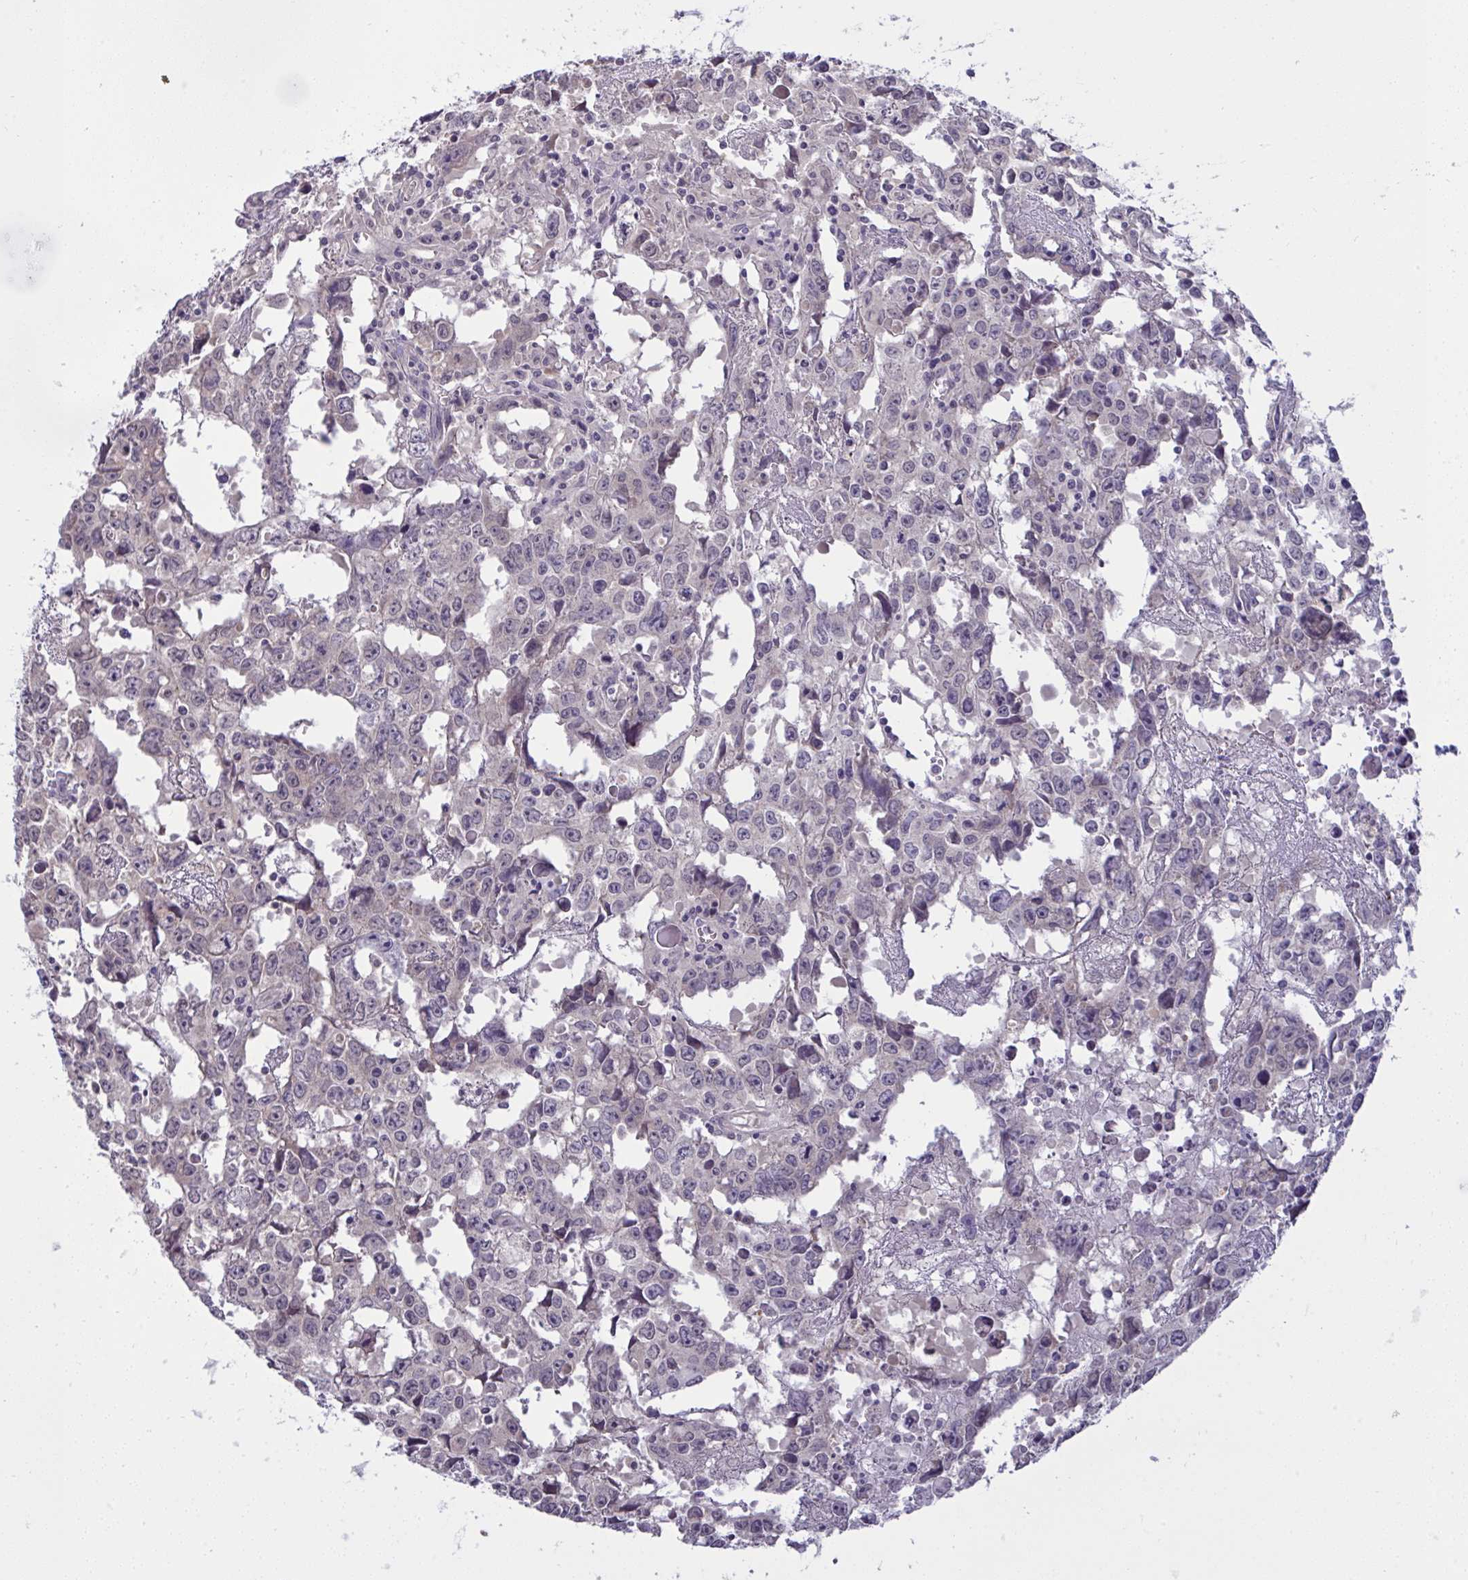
{"staining": {"intensity": "negative", "quantity": "none", "location": "none"}, "tissue": "testis cancer", "cell_type": "Tumor cells", "image_type": "cancer", "snomed": [{"axis": "morphology", "description": "Carcinoma, Embryonal, NOS"}, {"axis": "topography", "description": "Testis"}], "caption": "The immunohistochemistry photomicrograph has no significant expression in tumor cells of testis cancer tissue.", "gene": "TMEM41A", "patient": {"sex": "male", "age": 22}}